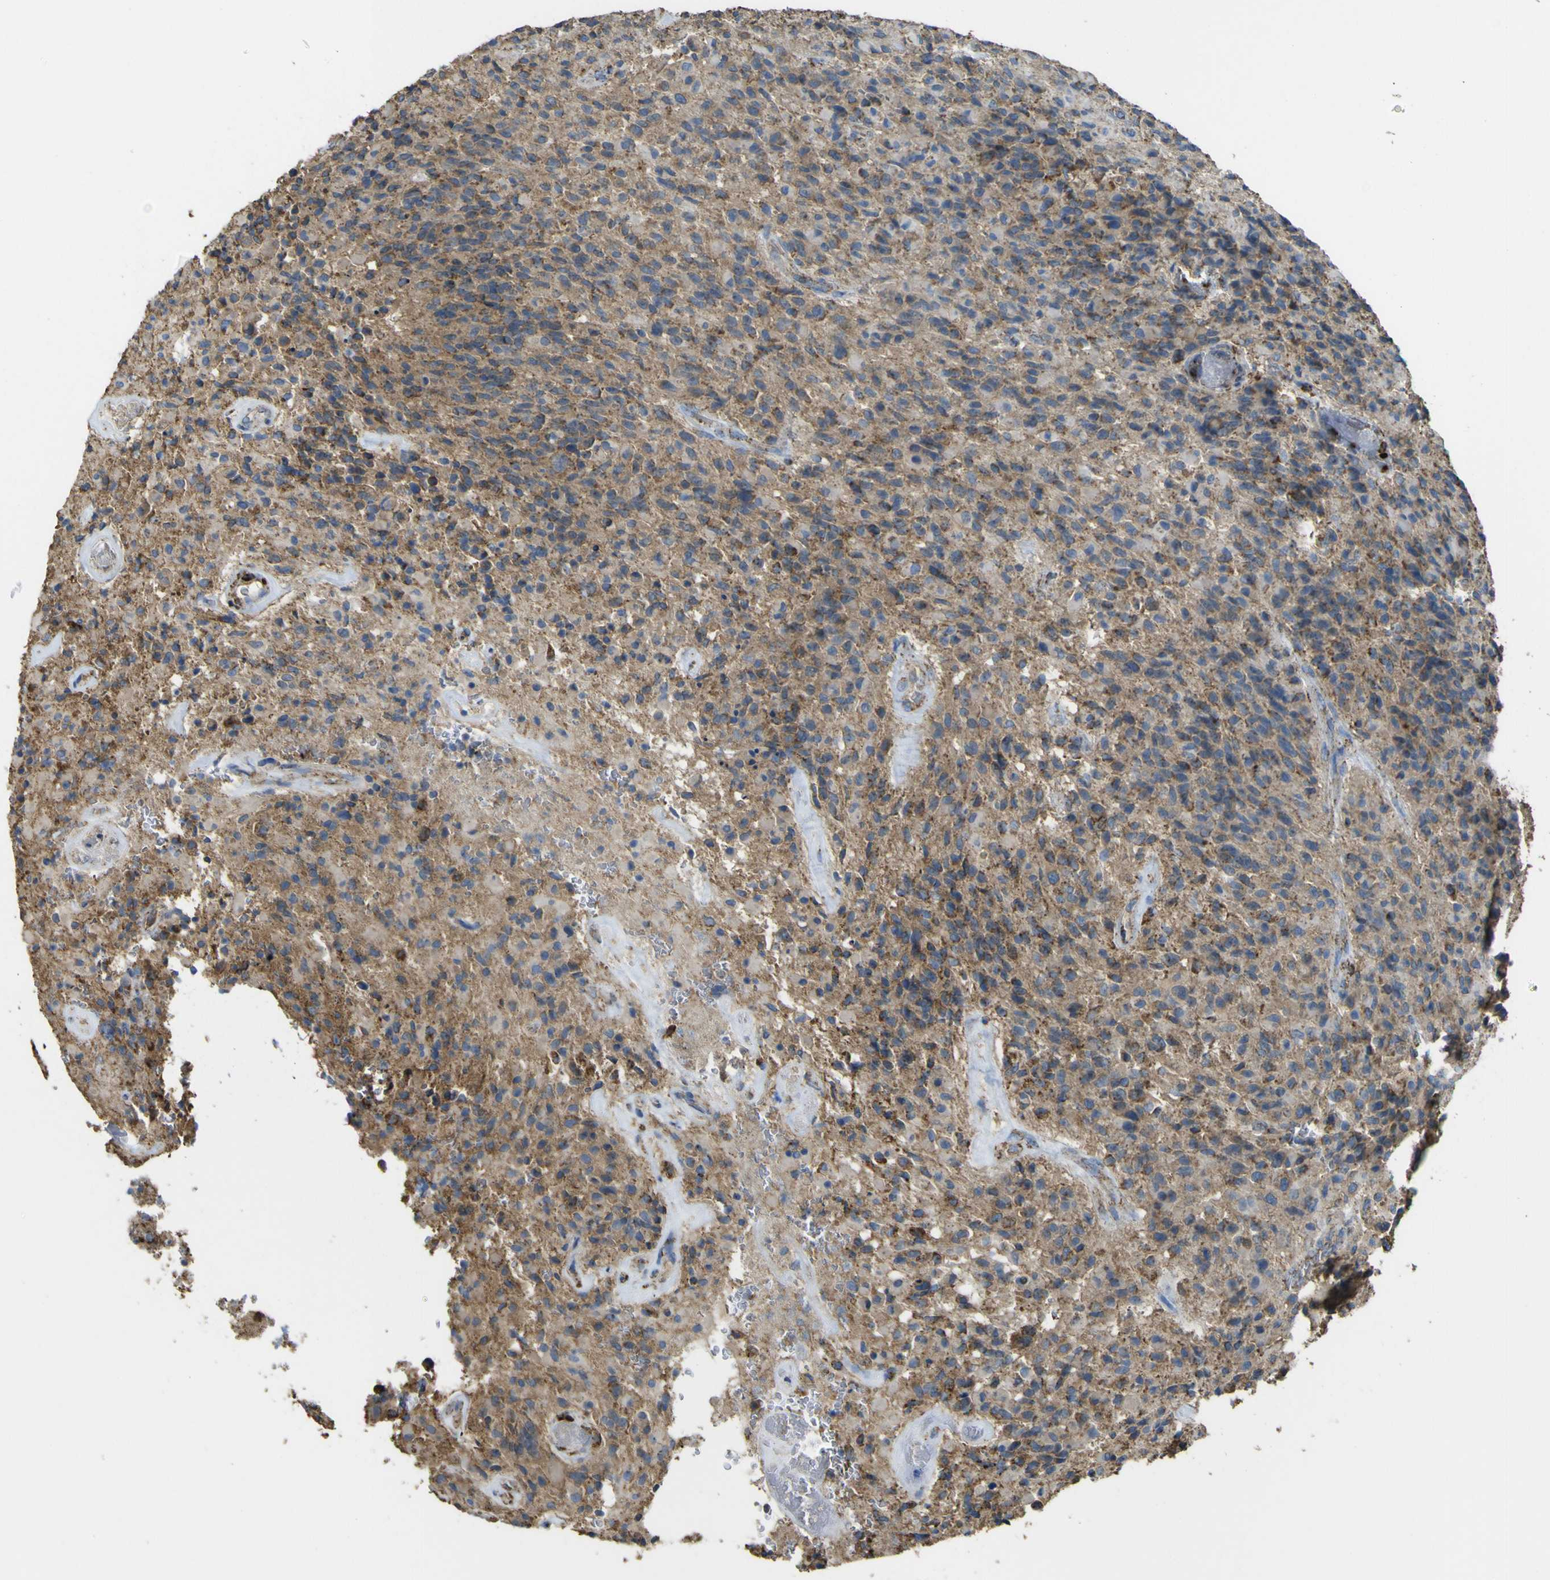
{"staining": {"intensity": "negative", "quantity": "none", "location": "none"}, "tissue": "glioma", "cell_type": "Tumor cells", "image_type": "cancer", "snomed": [{"axis": "morphology", "description": "Glioma, malignant, High grade"}, {"axis": "topography", "description": "Brain"}], "caption": "IHC histopathology image of glioma stained for a protein (brown), which displays no expression in tumor cells. The staining was performed using DAB to visualize the protein expression in brown, while the nuclei were stained in blue with hematoxylin (Magnification: 20x).", "gene": "ACSL3", "patient": {"sex": "male", "age": 71}}